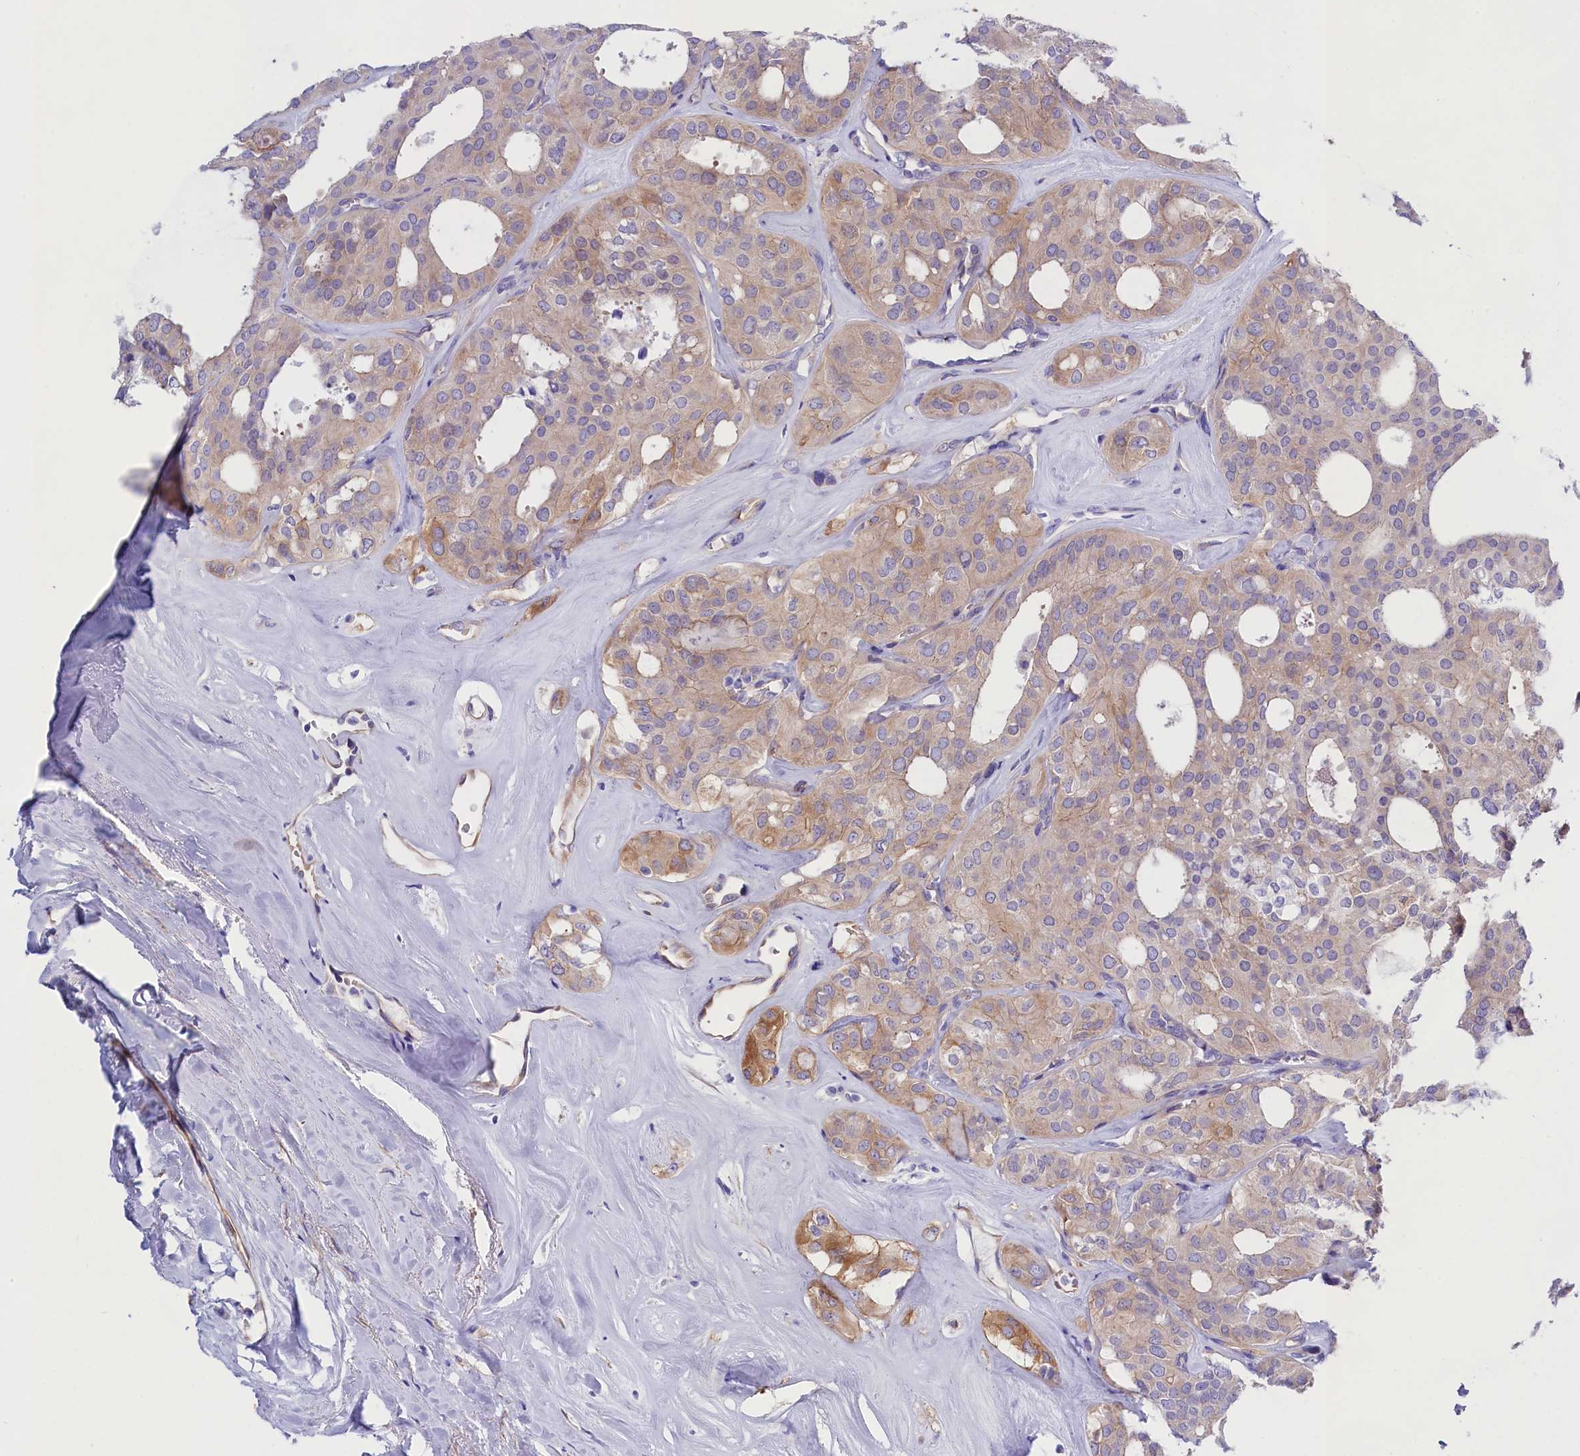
{"staining": {"intensity": "moderate", "quantity": "<25%", "location": "cytoplasmic/membranous"}, "tissue": "thyroid cancer", "cell_type": "Tumor cells", "image_type": "cancer", "snomed": [{"axis": "morphology", "description": "Follicular adenoma carcinoma, NOS"}, {"axis": "topography", "description": "Thyroid gland"}], "caption": "Immunohistochemistry (DAB) staining of human thyroid cancer displays moderate cytoplasmic/membranous protein positivity in about <25% of tumor cells.", "gene": "PPP1R13L", "patient": {"sex": "male", "age": 75}}